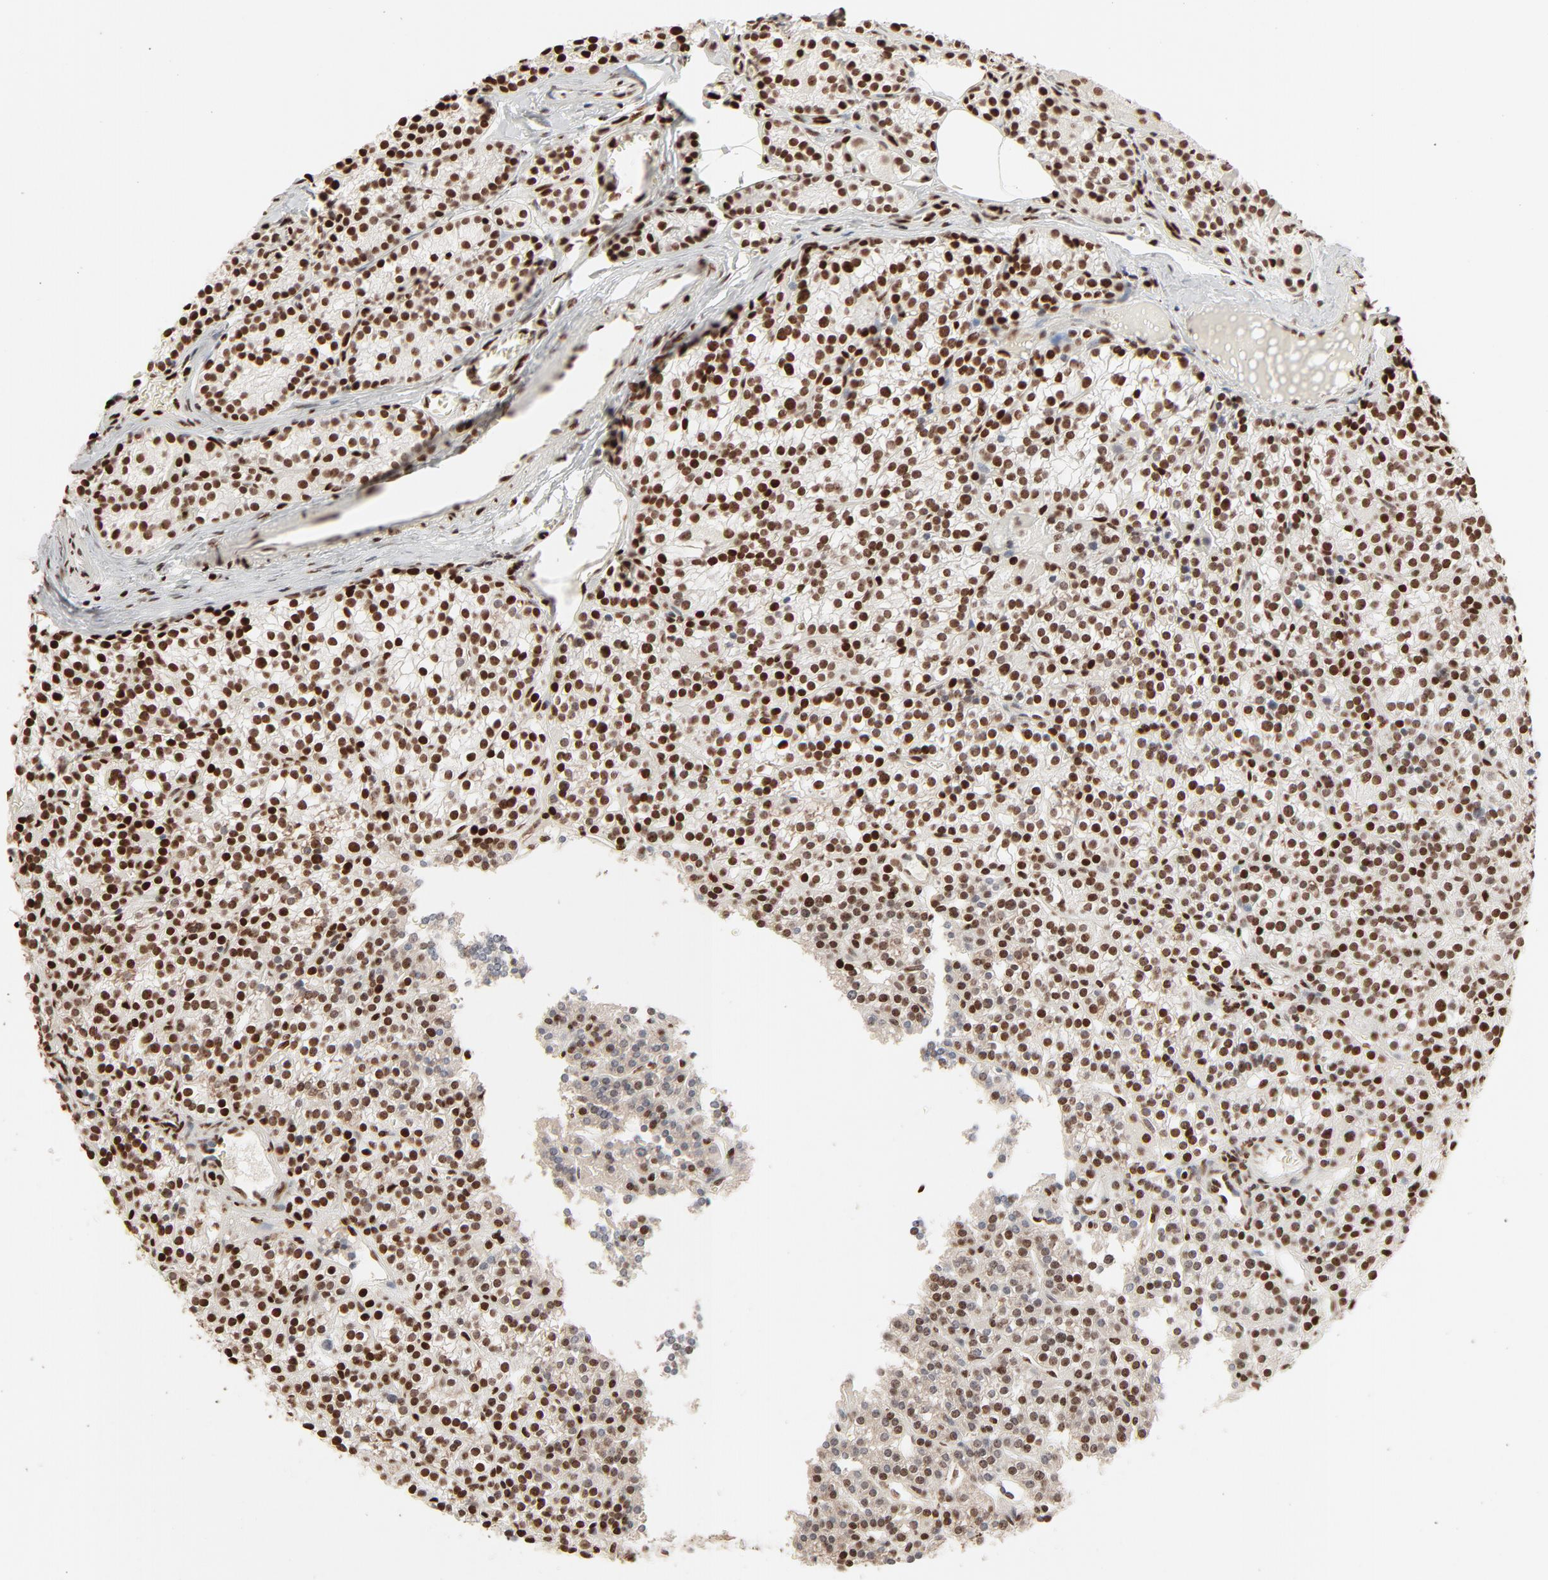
{"staining": {"intensity": "moderate", "quantity": "25%-75%", "location": "nuclear"}, "tissue": "parathyroid gland", "cell_type": "Glandular cells", "image_type": "normal", "snomed": [{"axis": "morphology", "description": "Normal tissue, NOS"}, {"axis": "topography", "description": "Parathyroid gland"}], "caption": "Immunohistochemical staining of unremarkable human parathyroid gland demonstrates 25%-75% levels of moderate nuclear protein positivity in about 25%-75% of glandular cells.", "gene": "HMGB1", "patient": {"sex": "female", "age": 50}}